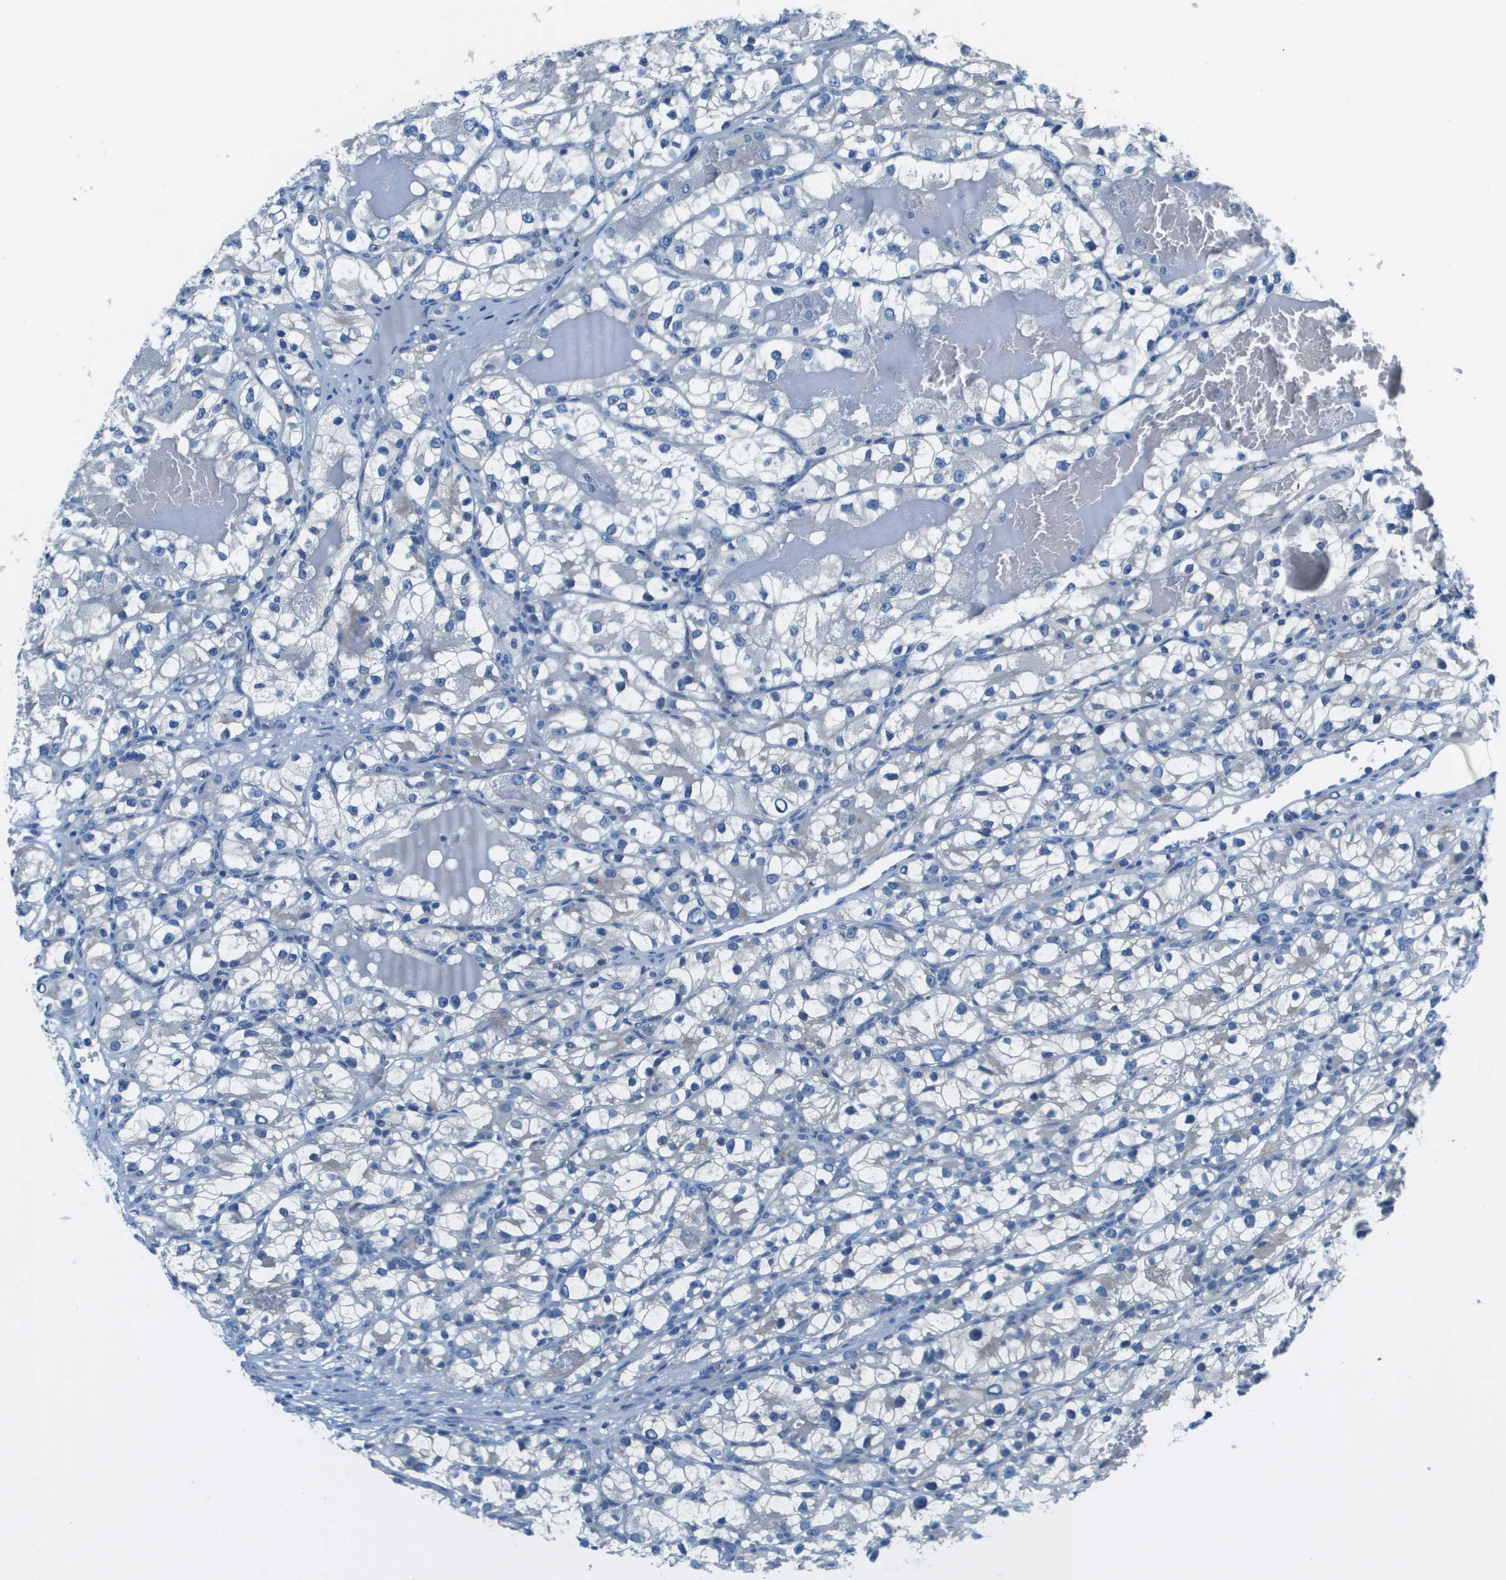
{"staining": {"intensity": "negative", "quantity": "none", "location": "none"}, "tissue": "renal cancer", "cell_type": "Tumor cells", "image_type": "cancer", "snomed": [{"axis": "morphology", "description": "Adenocarcinoma, NOS"}, {"axis": "topography", "description": "Kidney"}], "caption": "Tumor cells show no significant positivity in adenocarcinoma (renal).", "gene": "SLC16A10", "patient": {"sex": "female", "age": 57}}